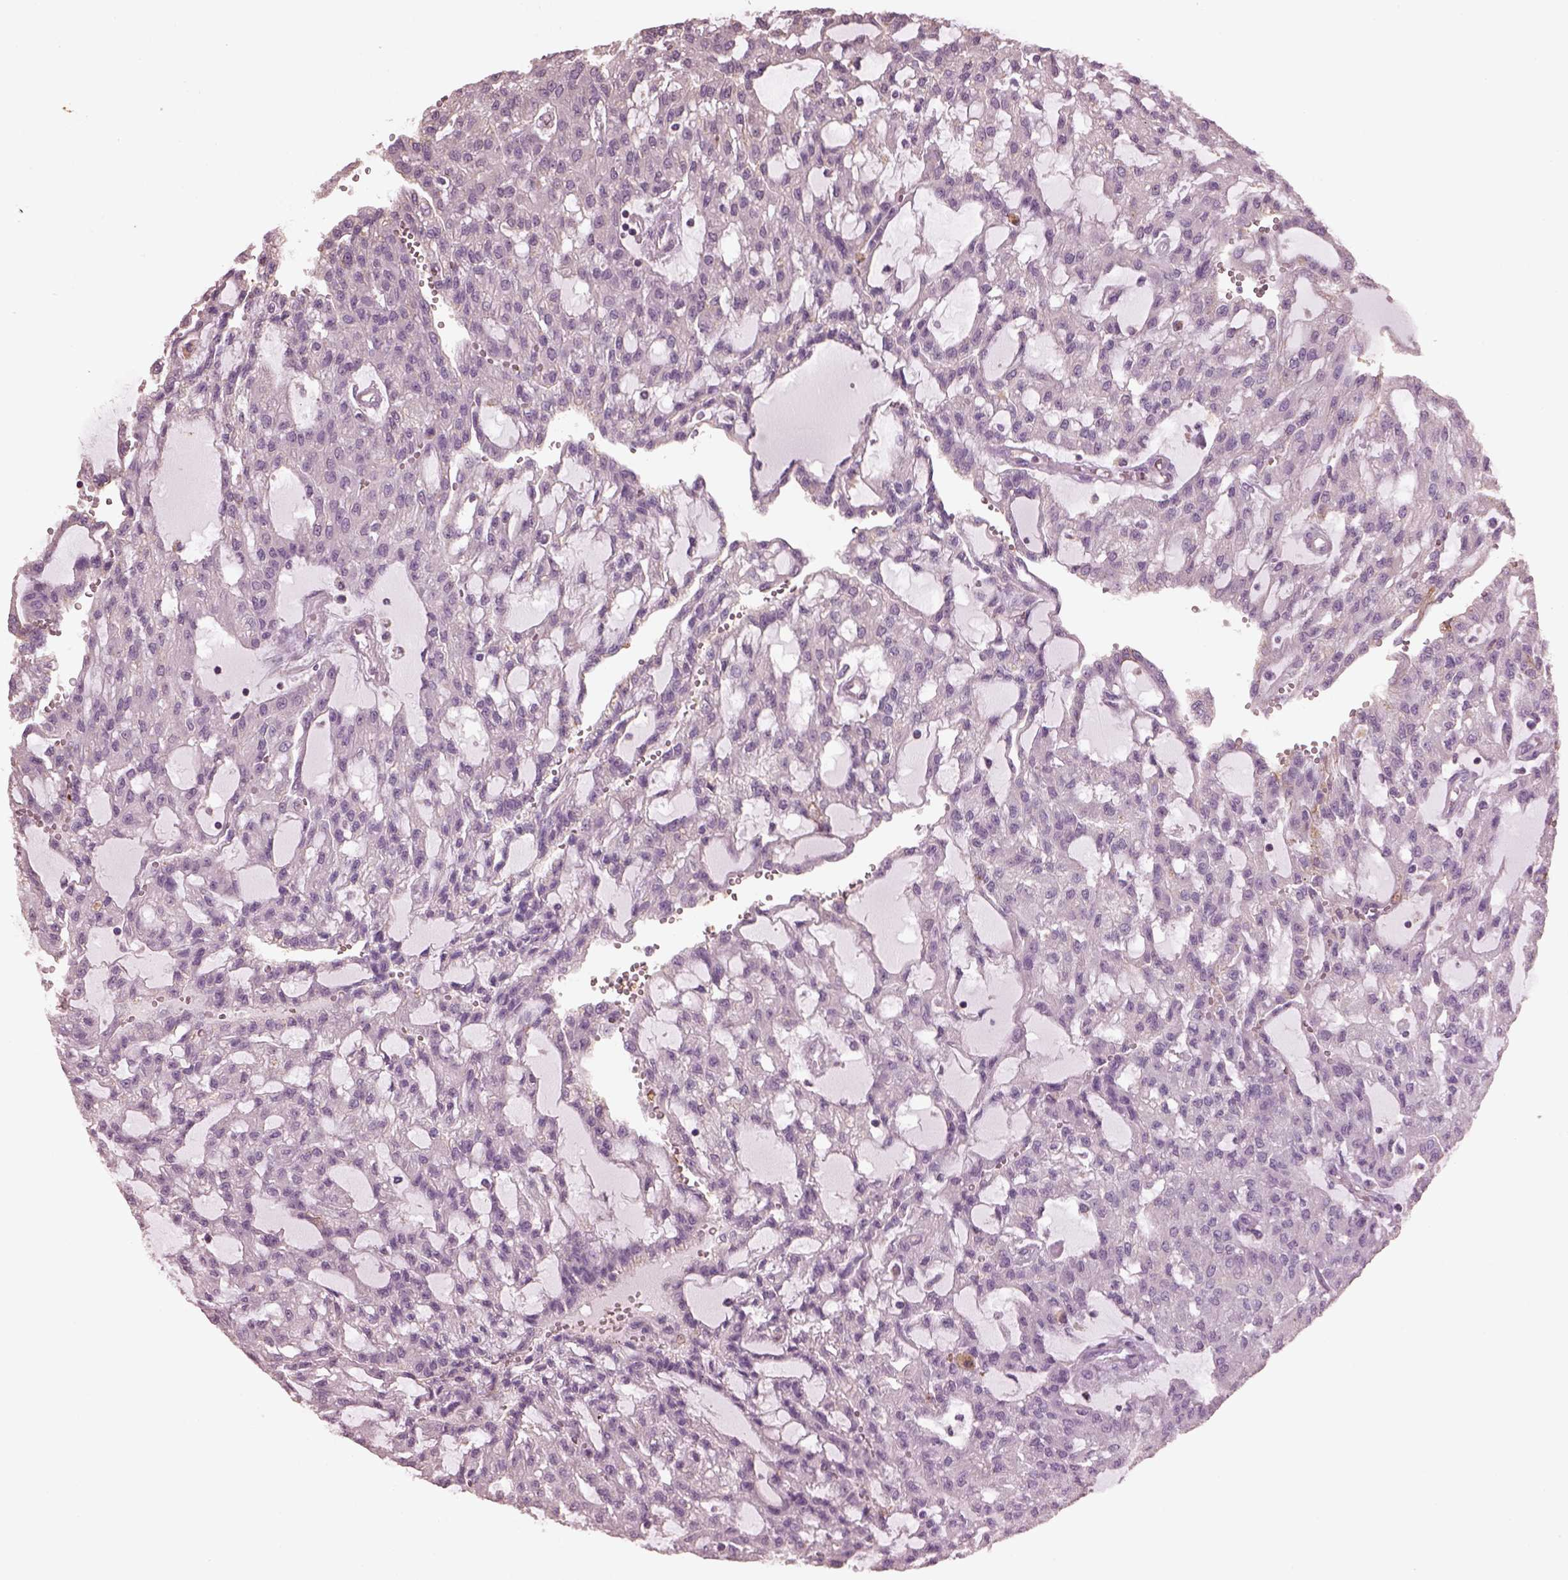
{"staining": {"intensity": "negative", "quantity": "none", "location": "none"}, "tissue": "renal cancer", "cell_type": "Tumor cells", "image_type": "cancer", "snomed": [{"axis": "morphology", "description": "Adenocarcinoma, NOS"}, {"axis": "topography", "description": "Kidney"}], "caption": "DAB (3,3'-diaminobenzidine) immunohistochemical staining of adenocarcinoma (renal) shows no significant positivity in tumor cells. (Stains: DAB (3,3'-diaminobenzidine) IHC with hematoxylin counter stain, Microscopy: brightfield microscopy at high magnification).", "gene": "SRI", "patient": {"sex": "male", "age": 63}}